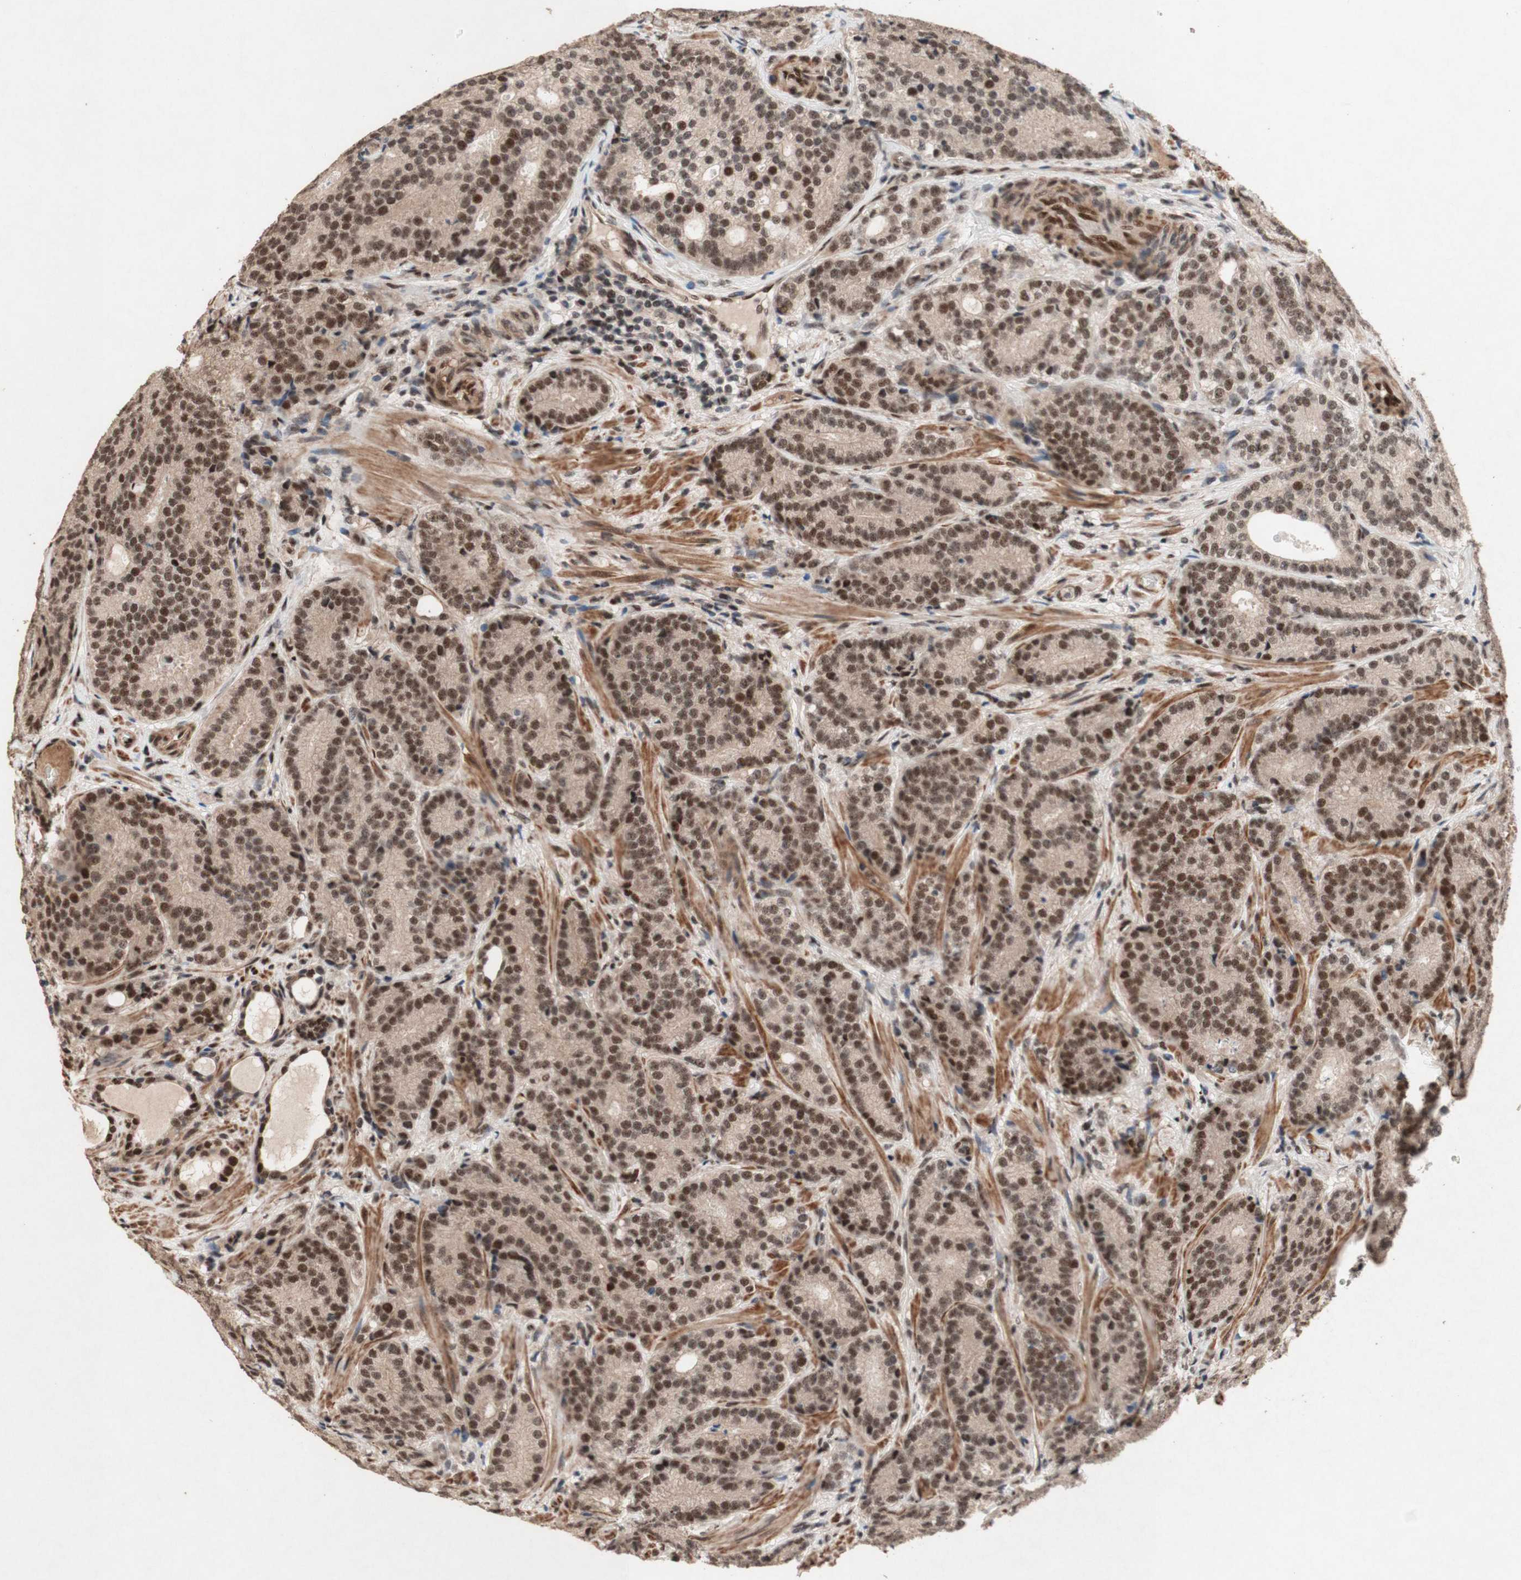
{"staining": {"intensity": "moderate", "quantity": ">75%", "location": "nuclear"}, "tissue": "prostate cancer", "cell_type": "Tumor cells", "image_type": "cancer", "snomed": [{"axis": "morphology", "description": "Adenocarcinoma, High grade"}, {"axis": "topography", "description": "Prostate"}], "caption": "Protein expression analysis of prostate cancer (high-grade adenocarcinoma) exhibits moderate nuclear staining in about >75% of tumor cells.", "gene": "TLE1", "patient": {"sex": "male", "age": 61}}